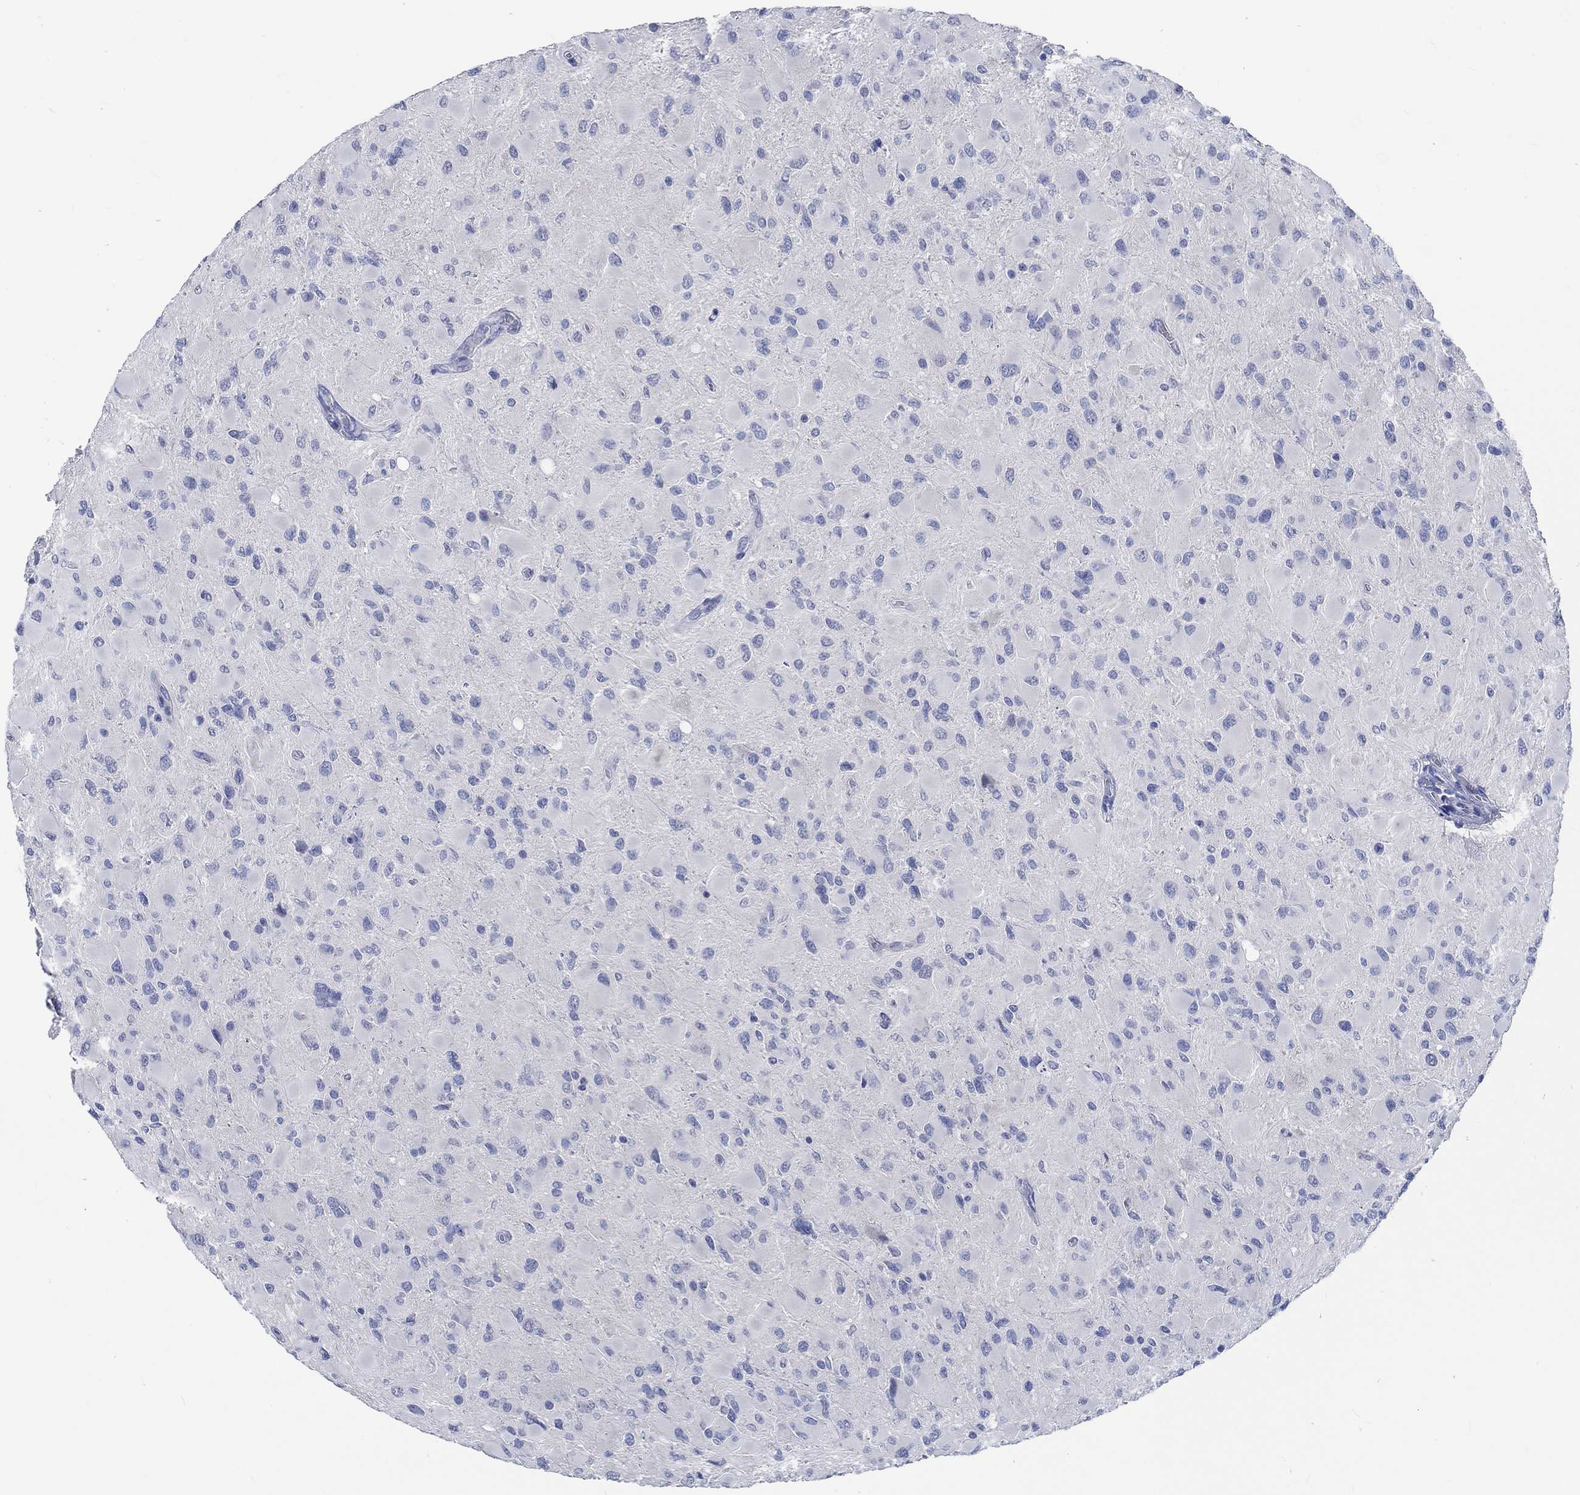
{"staining": {"intensity": "negative", "quantity": "none", "location": "none"}, "tissue": "glioma", "cell_type": "Tumor cells", "image_type": "cancer", "snomed": [{"axis": "morphology", "description": "Glioma, malignant, High grade"}, {"axis": "topography", "description": "Cerebral cortex"}], "caption": "Immunohistochemical staining of human malignant glioma (high-grade) displays no significant staining in tumor cells.", "gene": "C4orf47", "patient": {"sex": "female", "age": 36}}